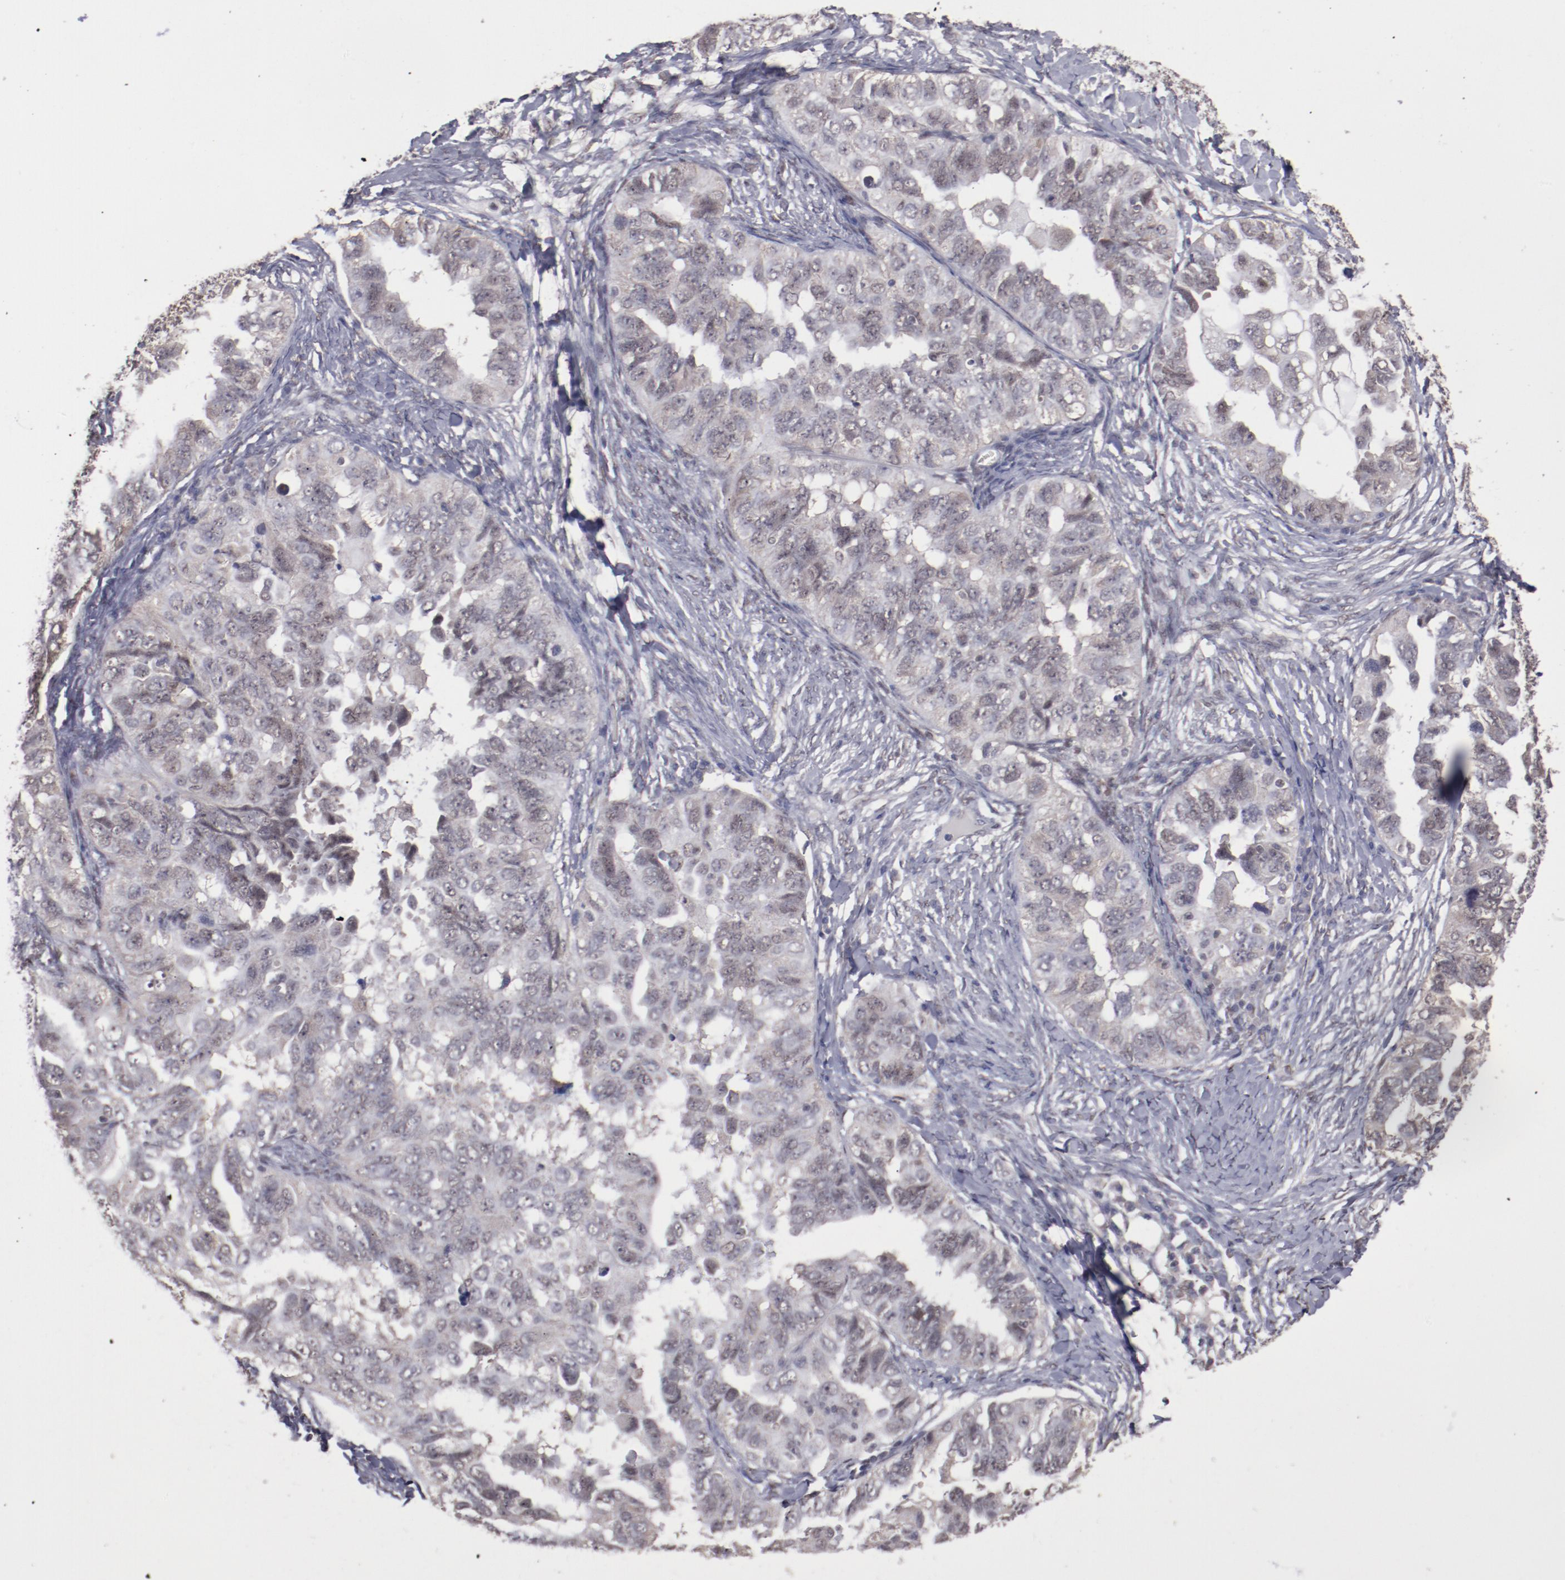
{"staining": {"intensity": "weak", "quantity": "<25%", "location": "cytoplasmic/membranous,nuclear"}, "tissue": "ovarian cancer", "cell_type": "Tumor cells", "image_type": "cancer", "snomed": [{"axis": "morphology", "description": "Cystadenocarcinoma, serous, NOS"}, {"axis": "topography", "description": "Ovary"}], "caption": "Protein analysis of ovarian serous cystadenocarcinoma displays no significant staining in tumor cells.", "gene": "ARNT", "patient": {"sex": "female", "age": 82}}